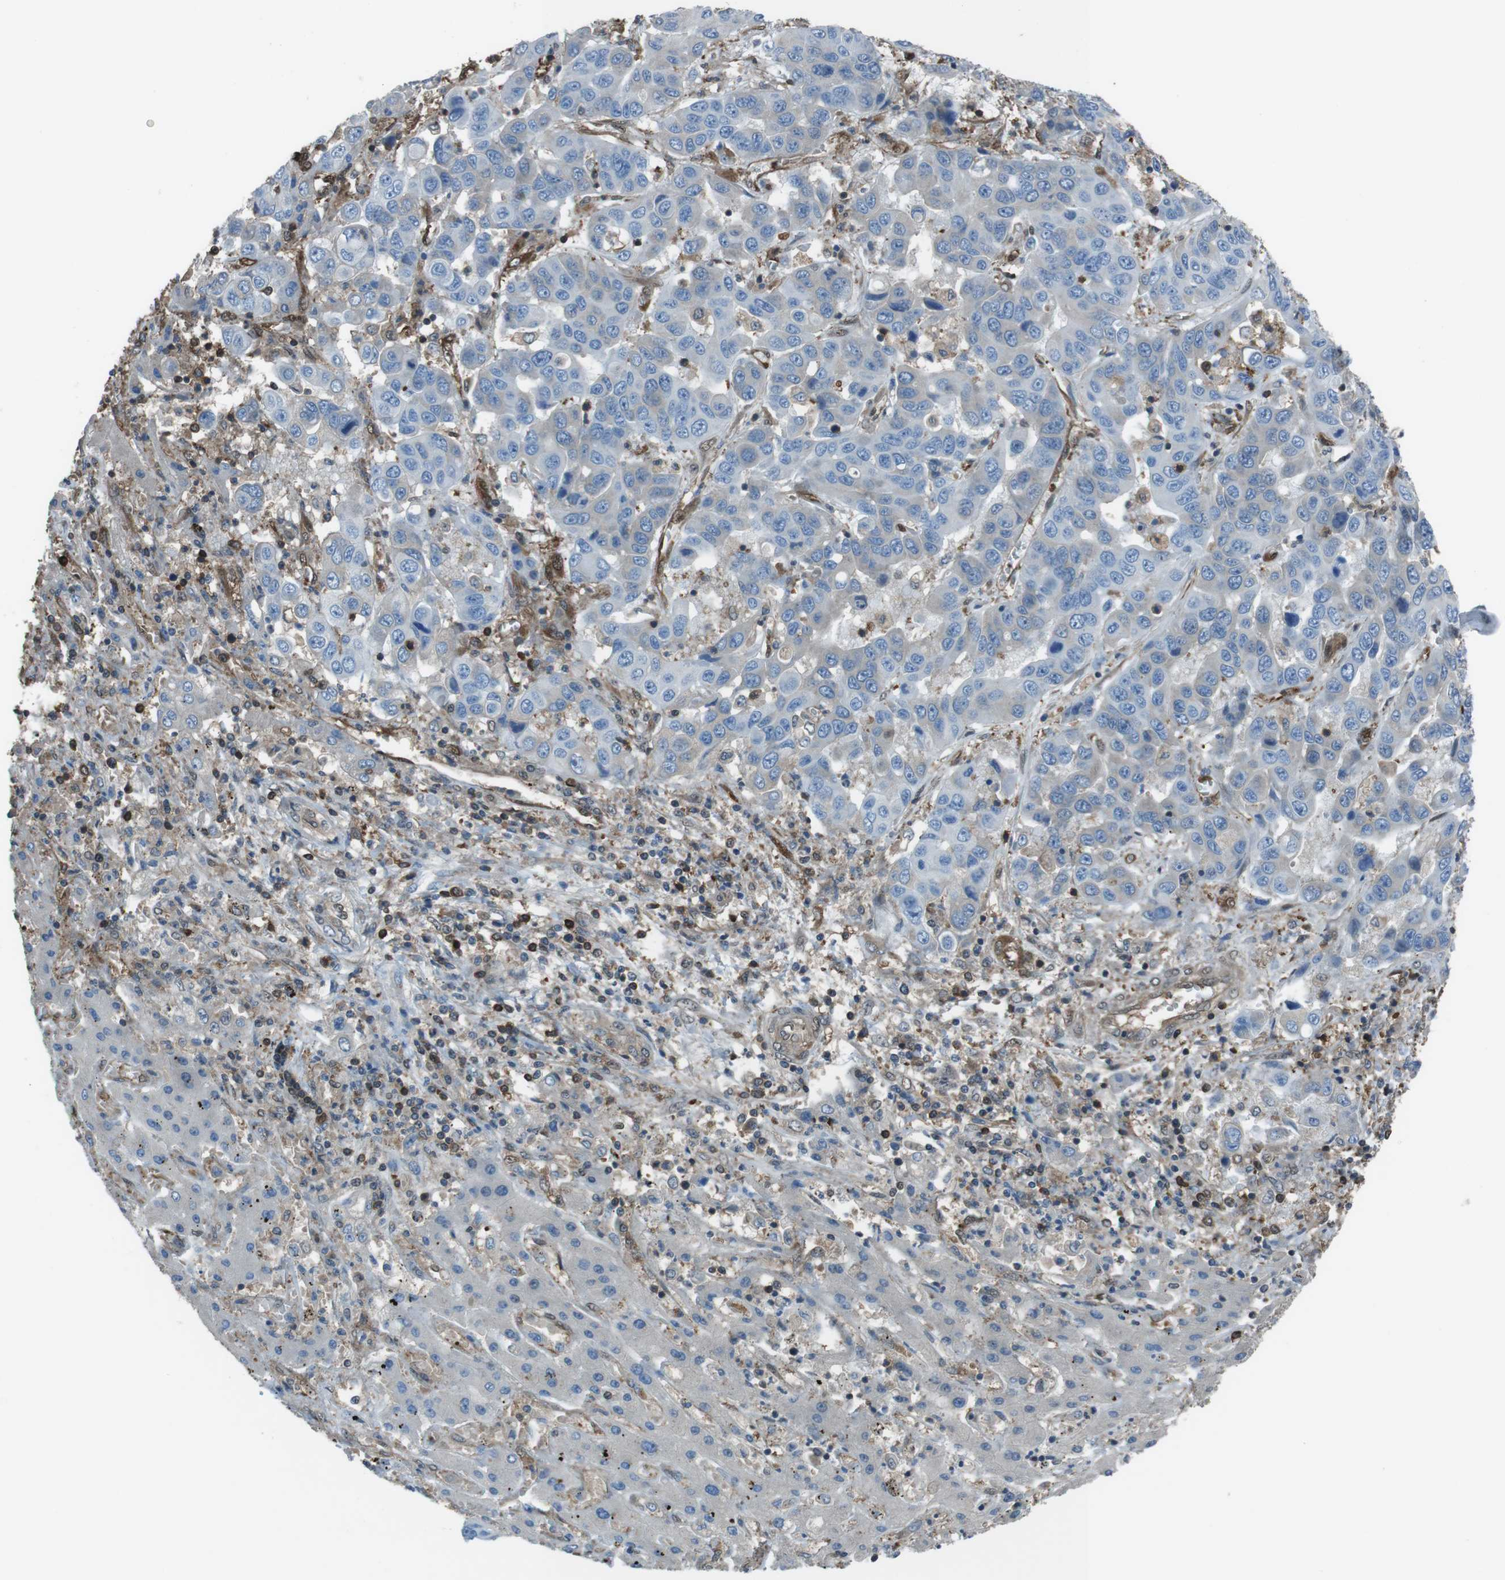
{"staining": {"intensity": "negative", "quantity": "none", "location": "none"}, "tissue": "liver cancer", "cell_type": "Tumor cells", "image_type": "cancer", "snomed": [{"axis": "morphology", "description": "Cholangiocarcinoma"}, {"axis": "topography", "description": "Liver"}], "caption": "Micrograph shows no protein staining in tumor cells of liver cholangiocarcinoma tissue. (Brightfield microscopy of DAB (3,3'-diaminobenzidine) IHC at high magnification).", "gene": "TWSG1", "patient": {"sex": "female", "age": 52}}